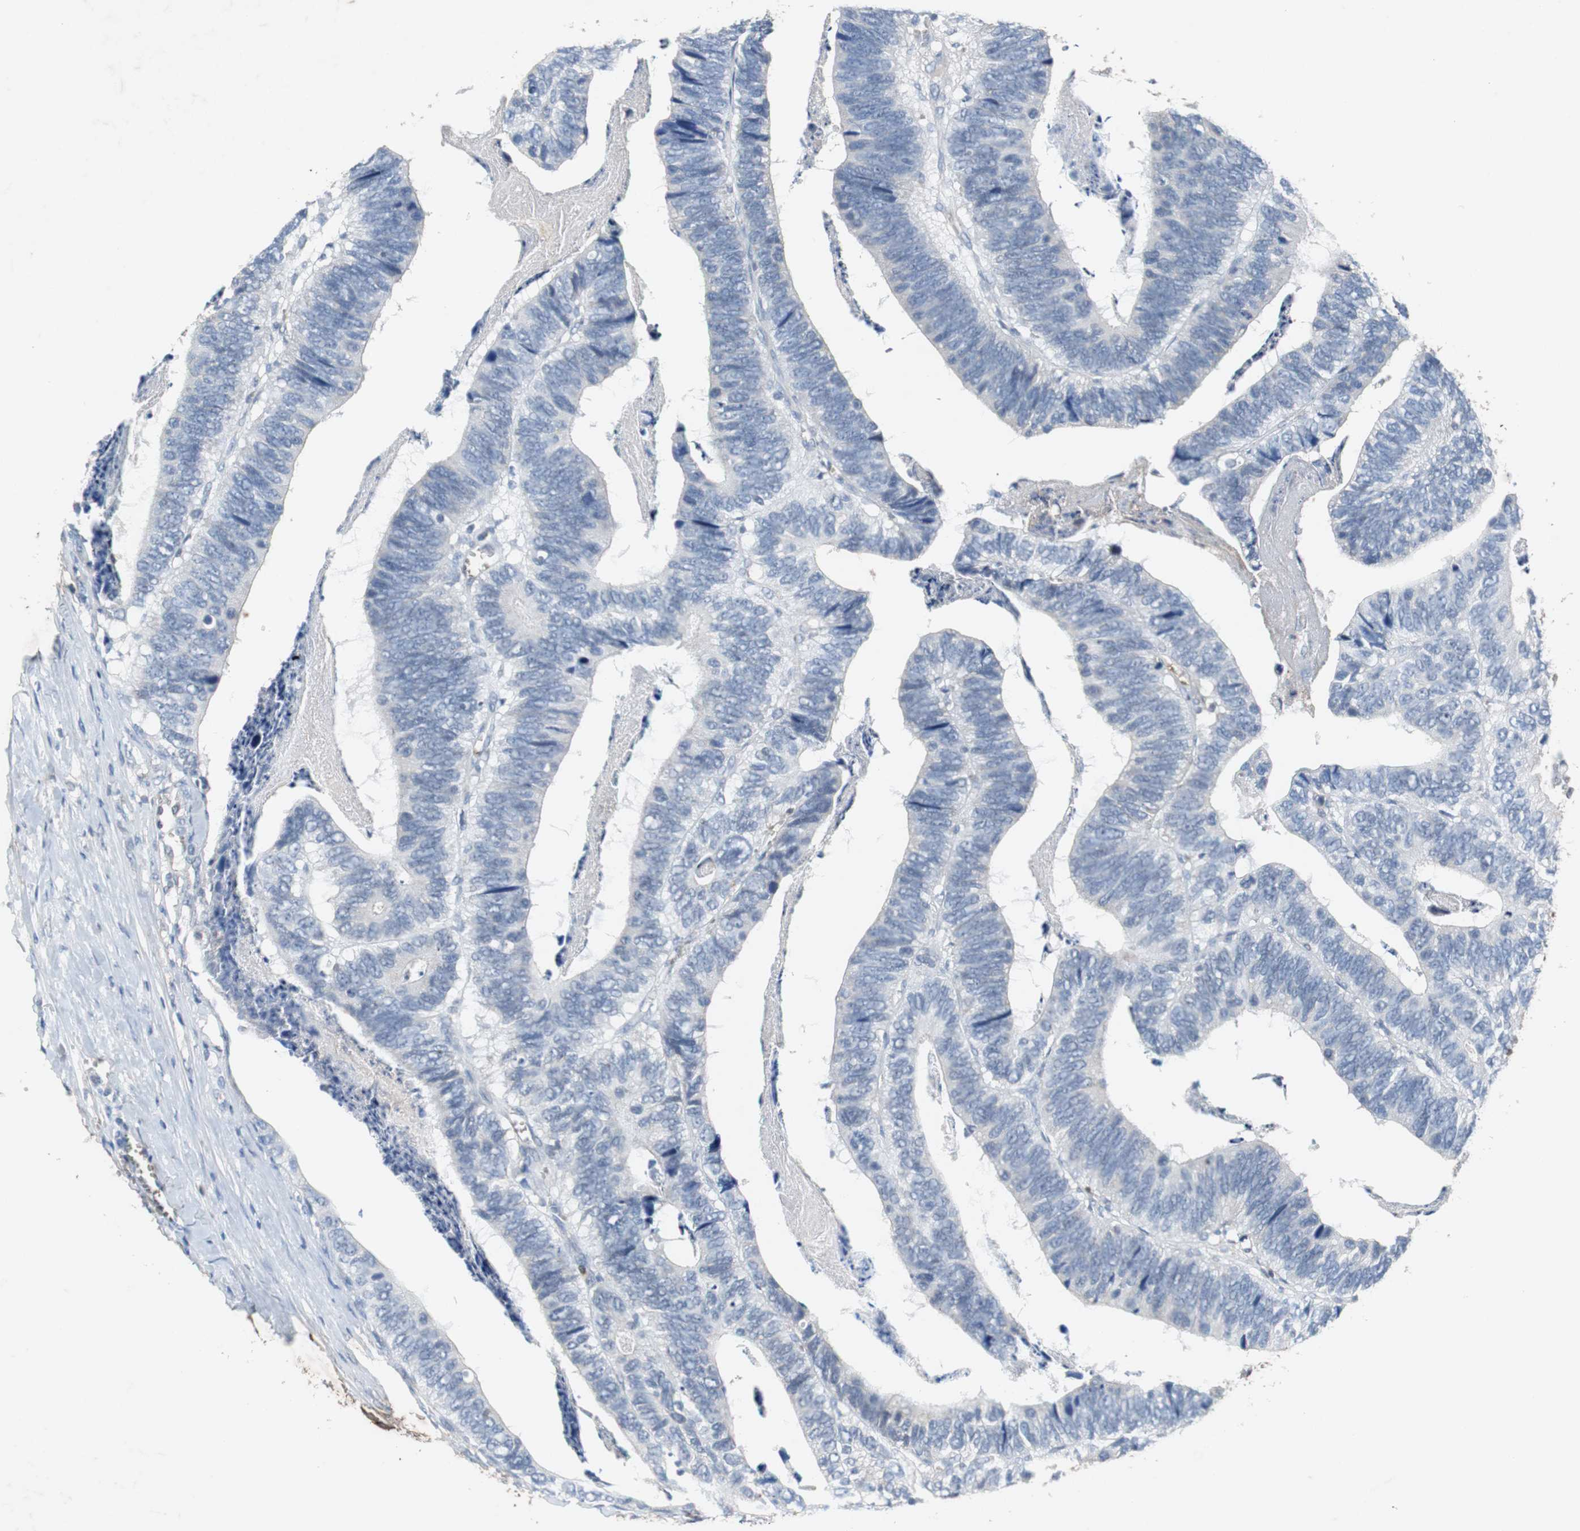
{"staining": {"intensity": "negative", "quantity": "none", "location": "none"}, "tissue": "colorectal cancer", "cell_type": "Tumor cells", "image_type": "cancer", "snomed": [{"axis": "morphology", "description": "Adenocarcinoma, NOS"}, {"axis": "topography", "description": "Colon"}], "caption": "Histopathology image shows no protein staining in tumor cells of colorectal adenocarcinoma tissue.", "gene": "CALB2", "patient": {"sex": "male", "age": 72}}